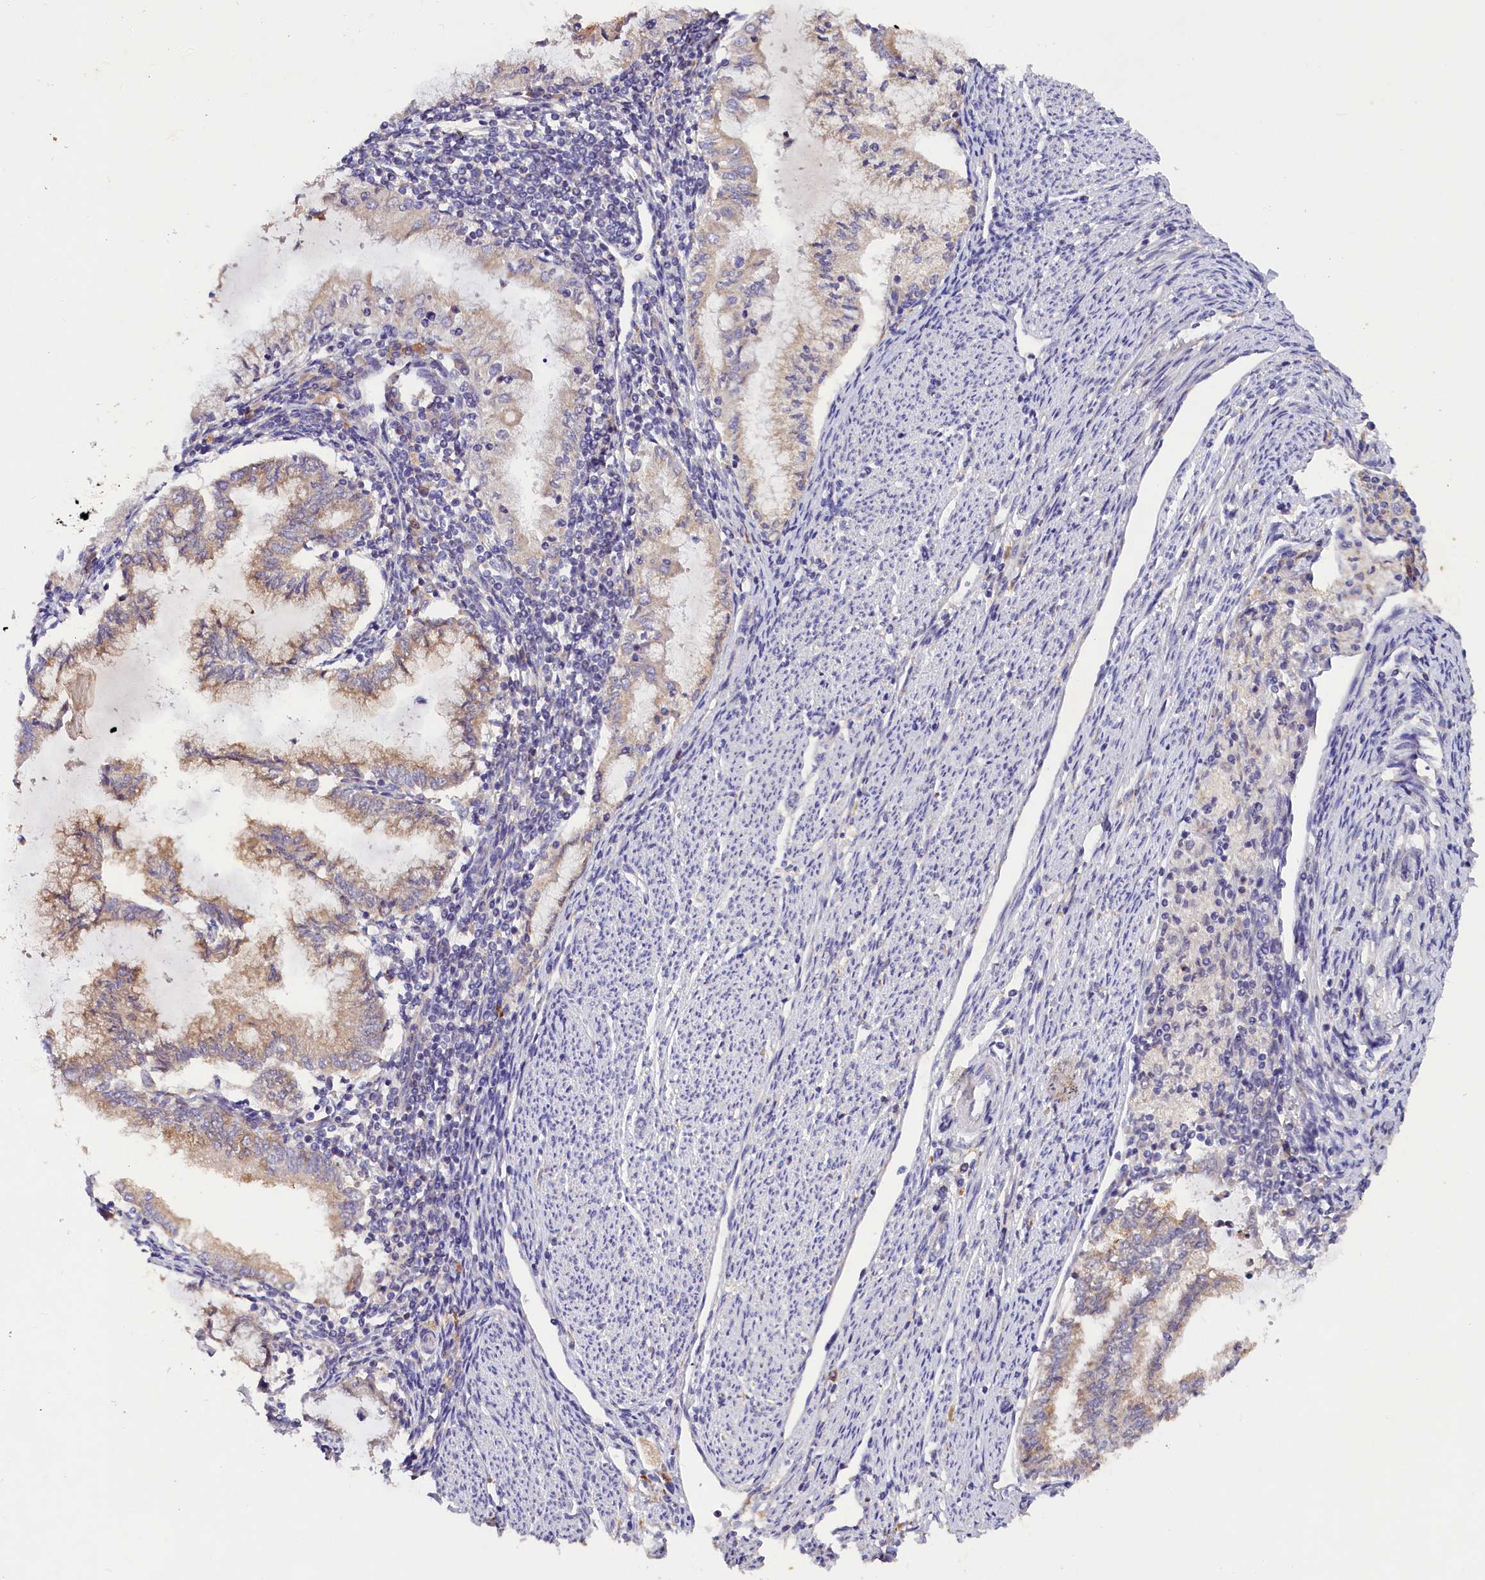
{"staining": {"intensity": "weak", "quantity": "25%-75%", "location": "cytoplasmic/membranous"}, "tissue": "endometrial cancer", "cell_type": "Tumor cells", "image_type": "cancer", "snomed": [{"axis": "morphology", "description": "Adenocarcinoma, NOS"}, {"axis": "topography", "description": "Endometrium"}], "caption": "This photomicrograph exhibits immunohistochemistry staining of human endometrial adenocarcinoma, with low weak cytoplasmic/membranous expression in approximately 25%-75% of tumor cells.", "gene": "ST7L", "patient": {"sex": "female", "age": 79}}